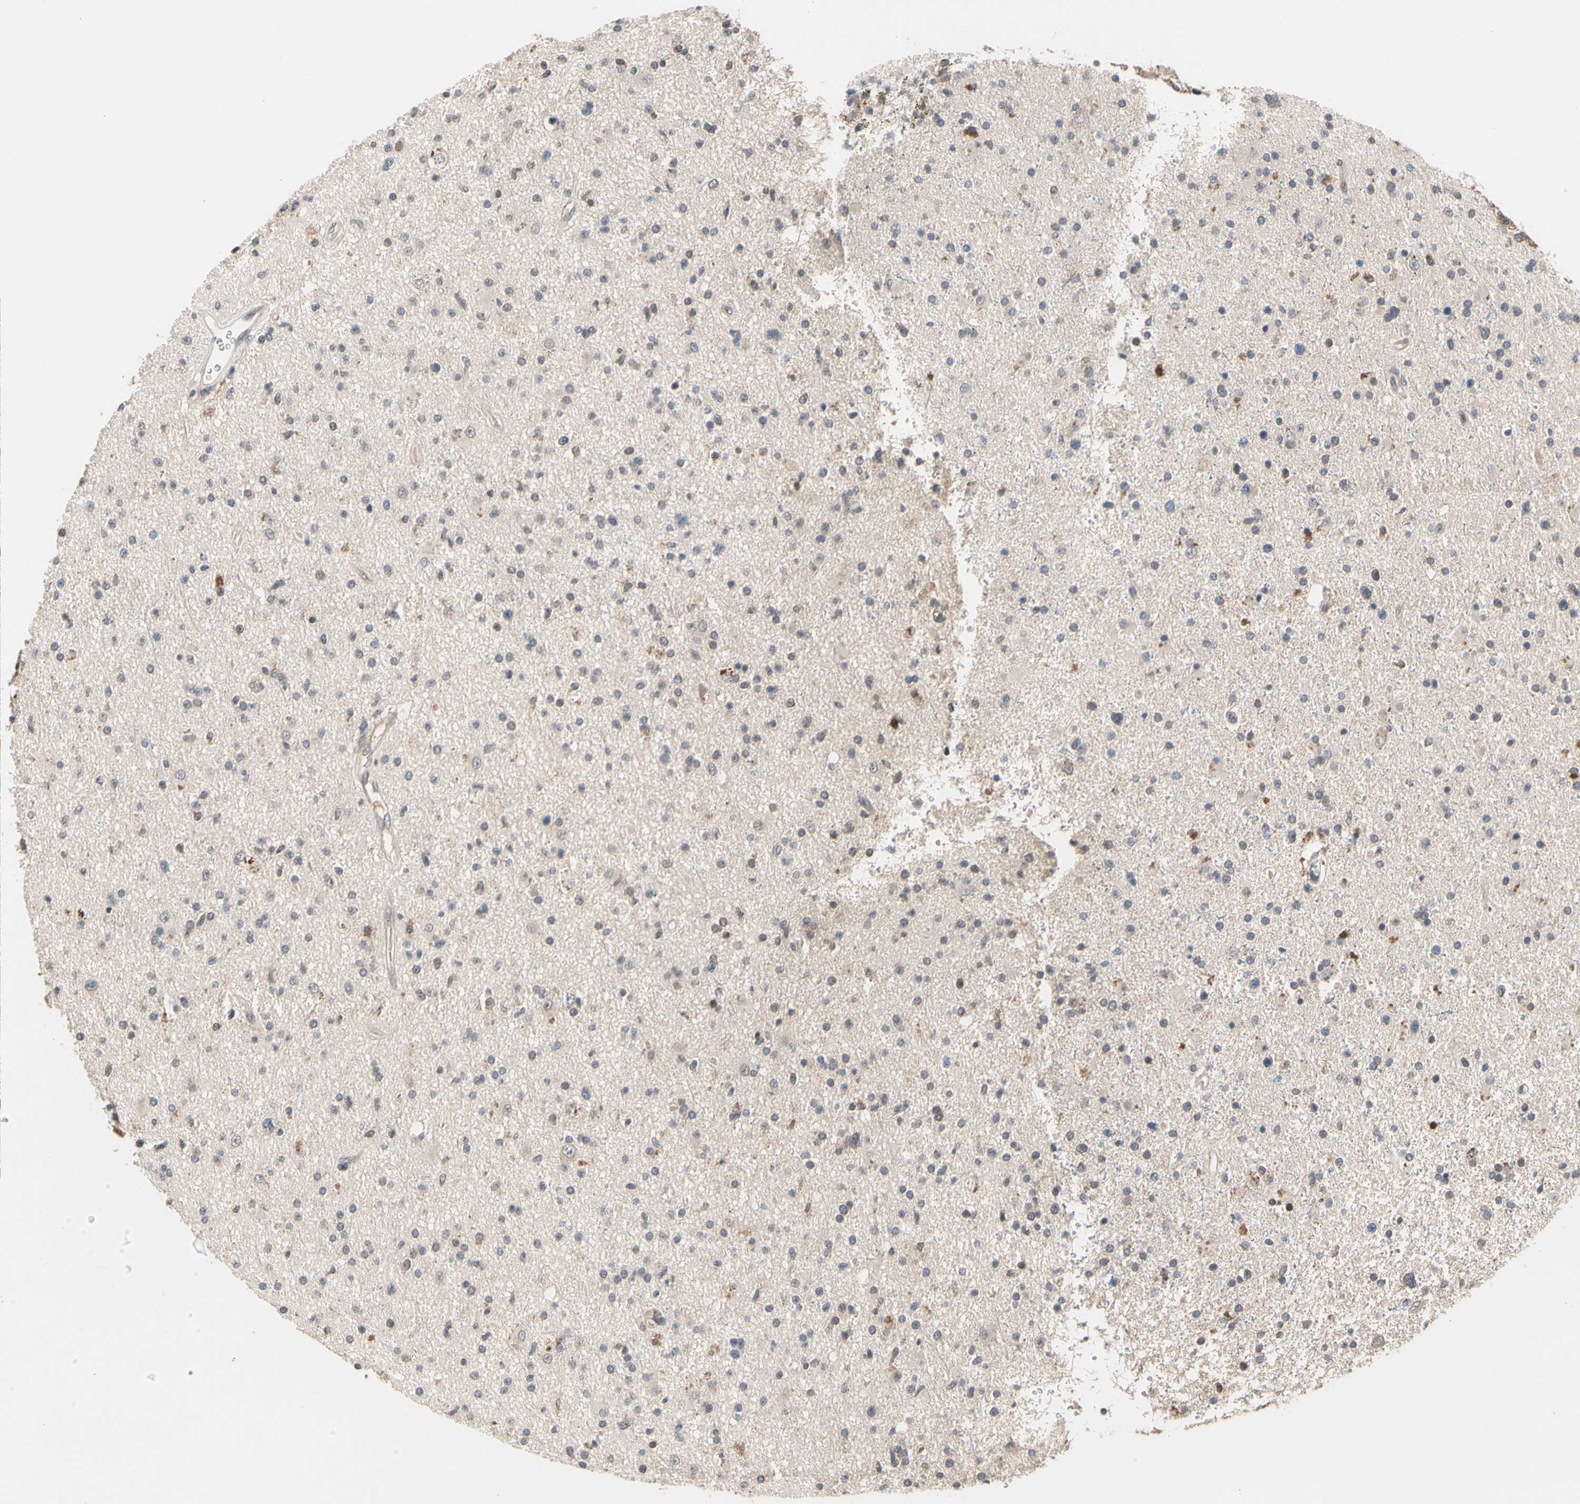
{"staining": {"intensity": "moderate", "quantity": "<25%", "location": "nuclear"}, "tissue": "glioma", "cell_type": "Tumor cells", "image_type": "cancer", "snomed": [{"axis": "morphology", "description": "Glioma, malignant, High grade"}, {"axis": "topography", "description": "Brain"}], "caption": "Protein expression analysis of glioma demonstrates moderate nuclear expression in about <25% of tumor cells. (DAB = brown stain, brightfield microscopy at high magnification).", "gene": "CYTIP", "patient": {"sex": "male", "age": 33}}